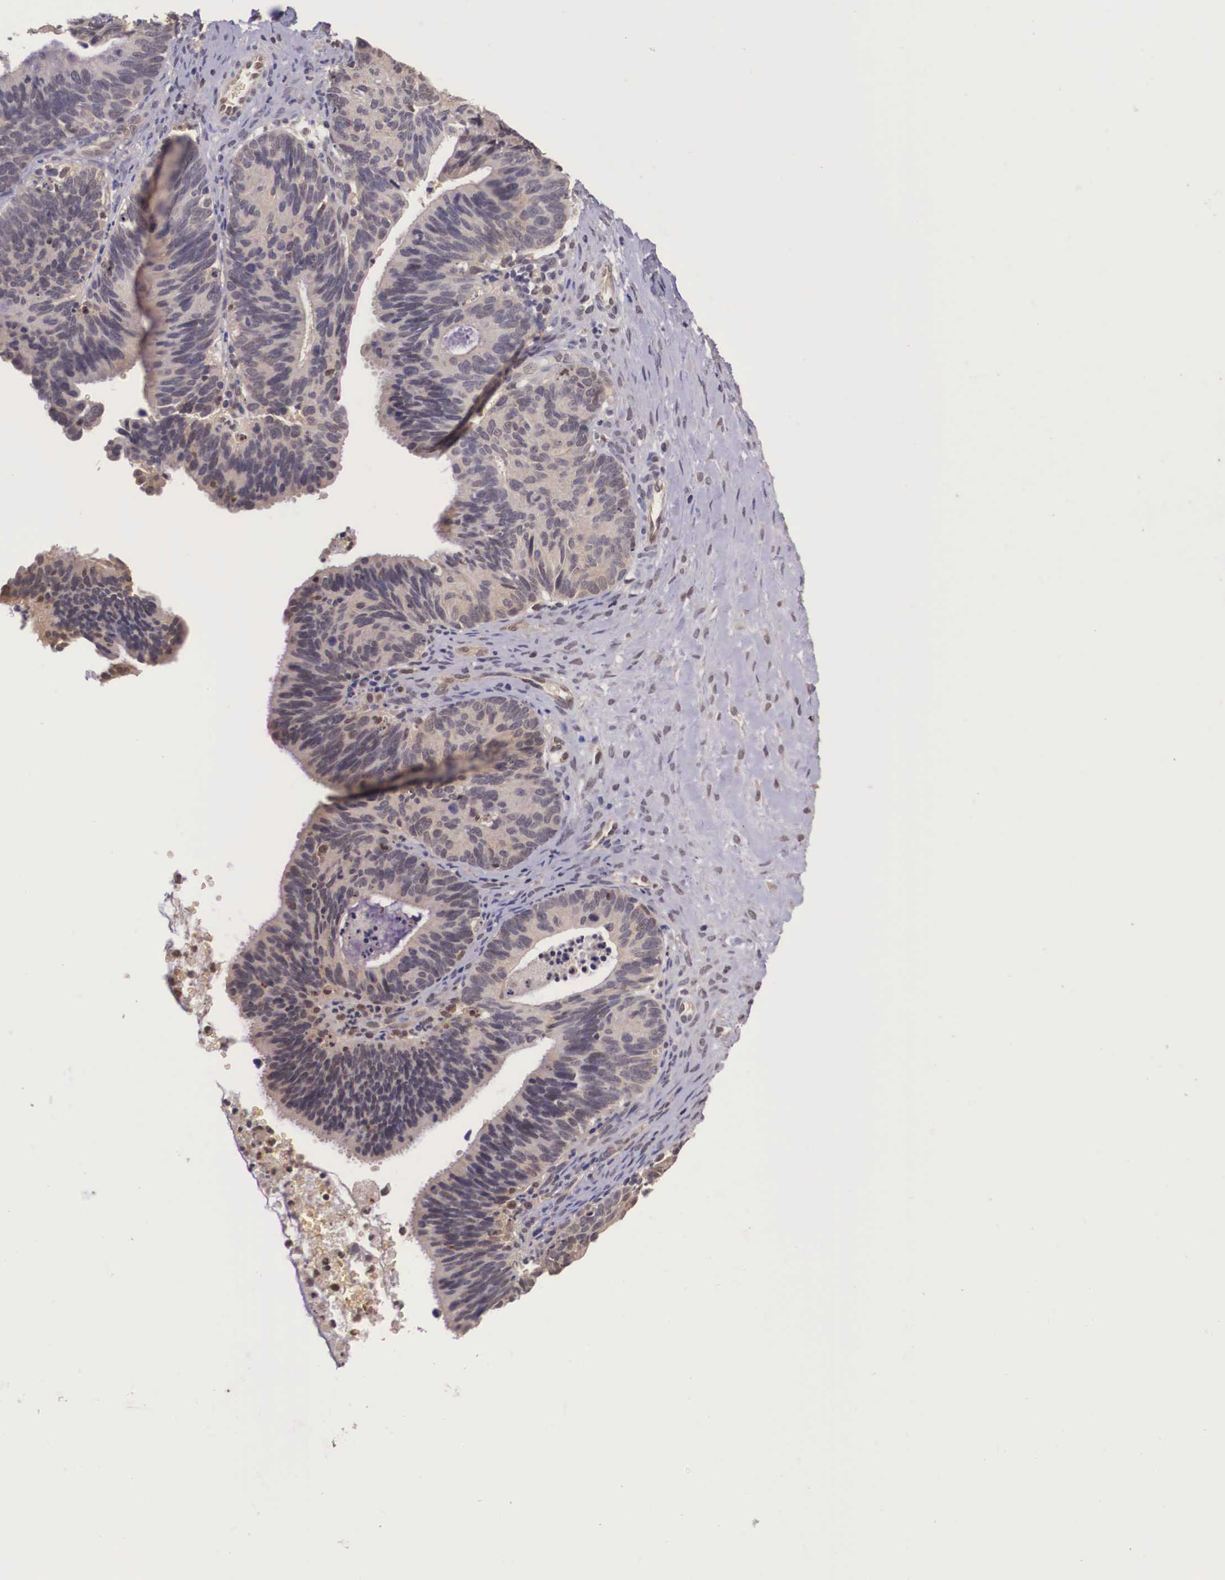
{"staining": {"intensity": "weak", "quantity": ">75%", "location": "cytoplasmic/membranous"}, "tissue": "ovarian cancer", "cell_type": "Tumor cells", "image_type": "cancer", "snomed": [{"axis": "morphology", "description": "Carcinoma, endometroid"}, {"axis": "topography", "description": "Ovary"}], "caption": "High-power microscopy captured an immunohistochemistry micrograph of ovarian cancer, revealing weak cytoplasmic/membranous staining in about >75% of tumor cells. Using DAB (3,3'-diaminobenzidine) (brown) and hematoxylin (blue) stains, captured at high magnification using brightfield microscopy.", "gene": "VASH1", "patient": {"sex": "female", "age": 52}}